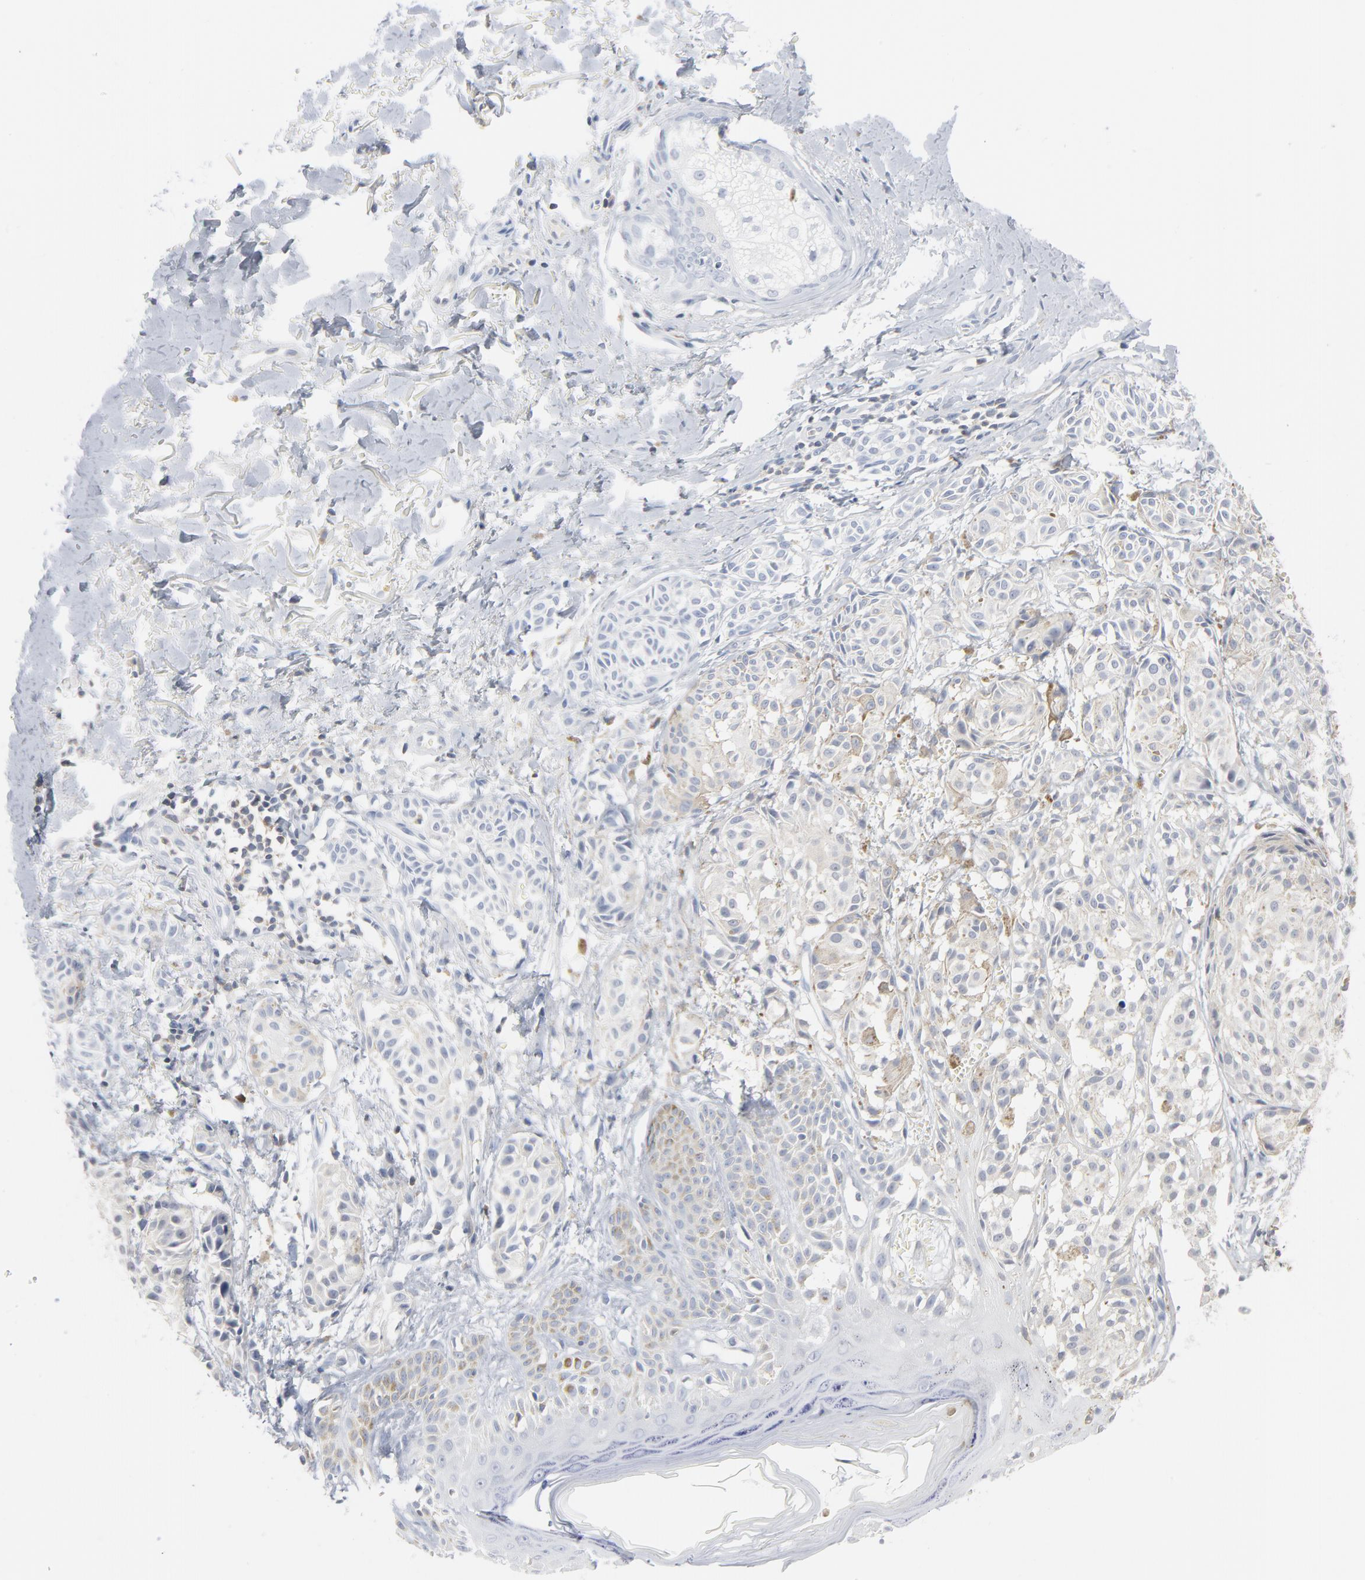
{"staining": {"intensity": "negative", "quantity": "none", "location": "none"}, "tissue": "melanoma", "cell_type": "Tumor cells", "image_type": "cancer", "snomed": [{"axis": "morphology", "description": "Malignant melanoma, NOS"}, {"axis": "topography", "description": "Skin"}], "caption": "Tumor cells are negative for brown protein staining in malignant melanoma. Brightfield microscopy of immunohistochemistry (IHC) stained with DAB (brown) and hematoxylin (blue), captured at high magnification.", "gene": "PTK2B", "patient": {"sex": "male", "age": 76}}